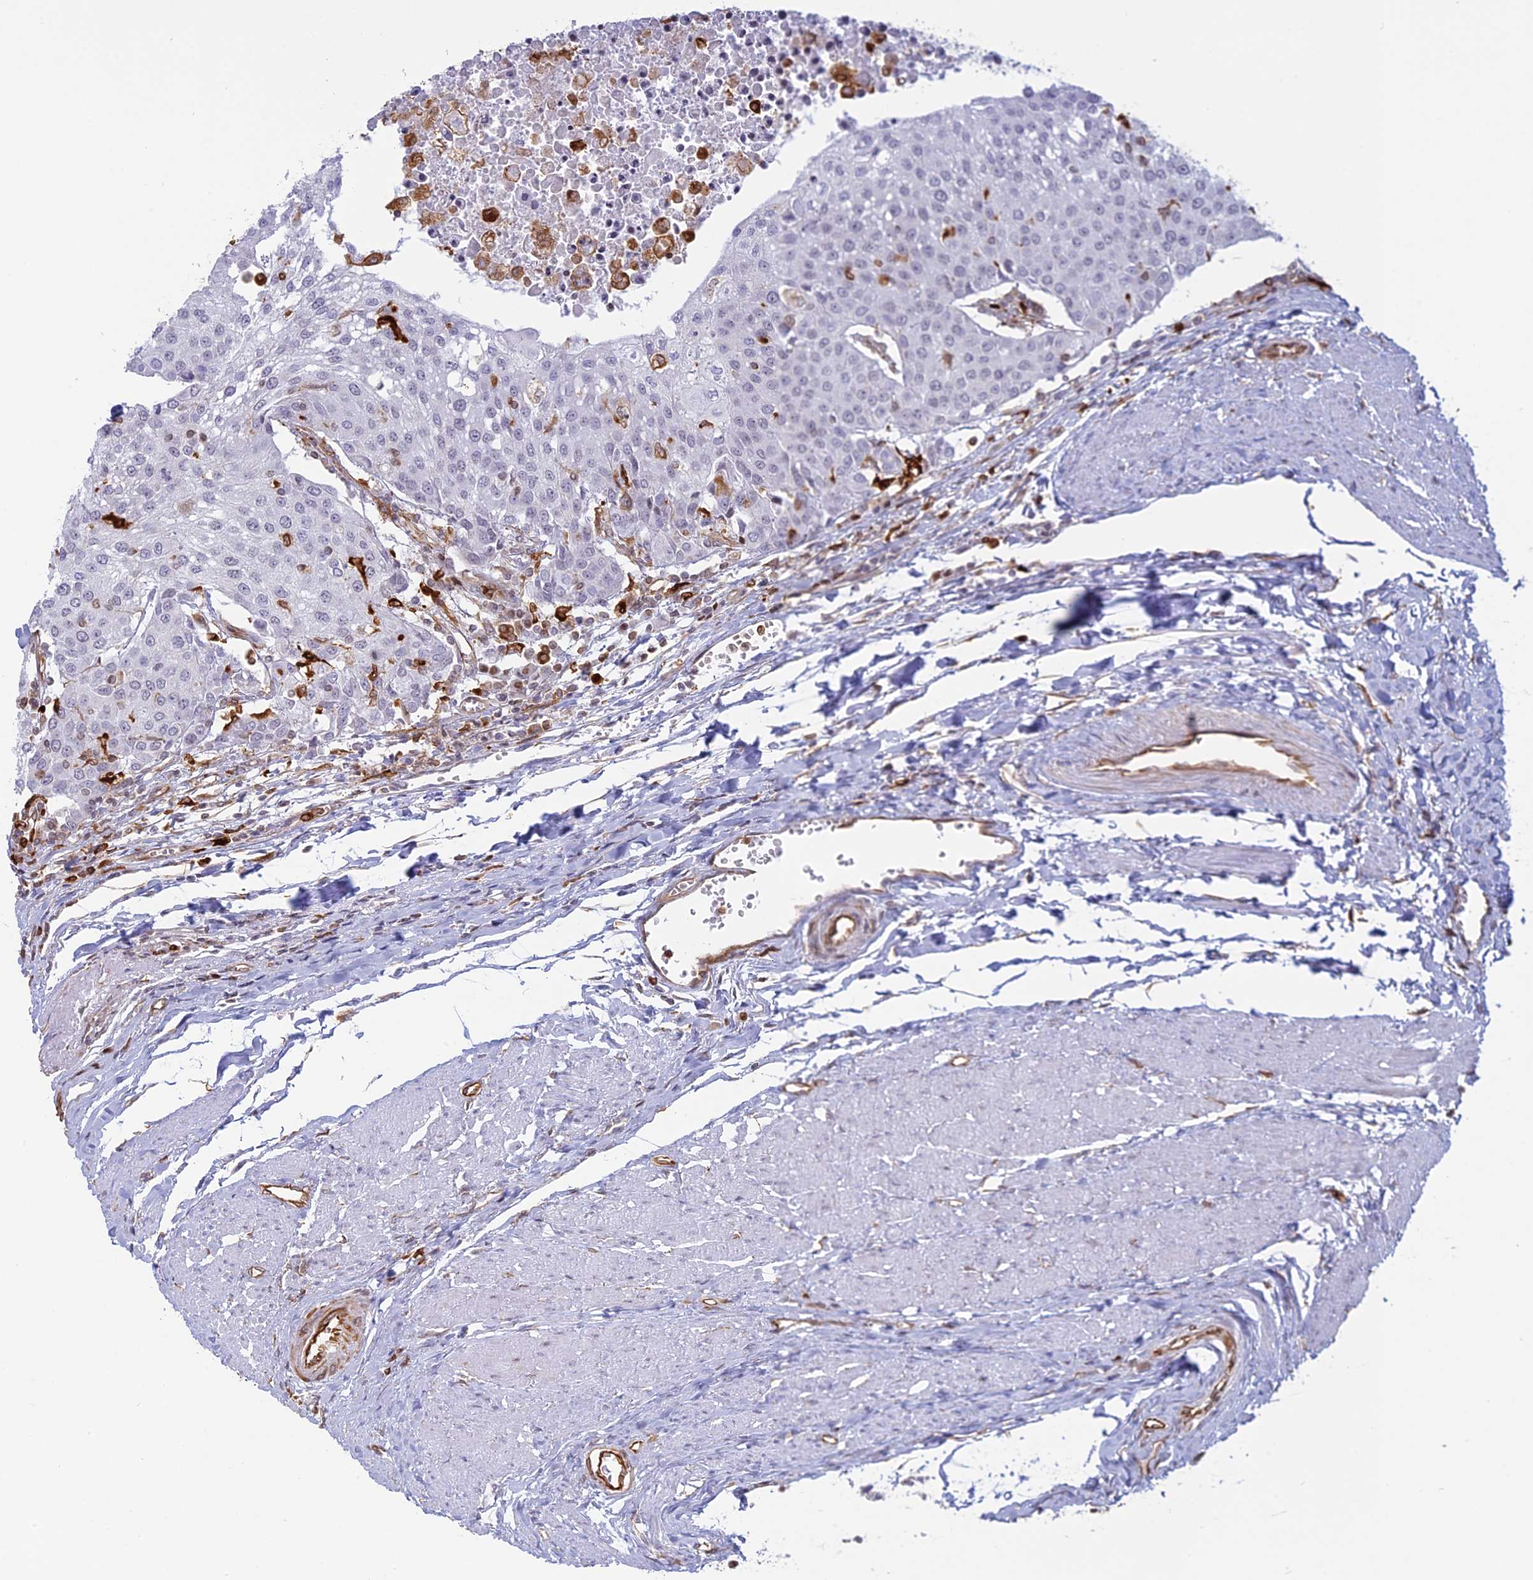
{"staining": {"intensity": "negative", "quantity": "none", "location": "none"}, "tissue": "urothelial cancer", "cell_type": "Tumor cells", "image_type": "cancer", "snomed": [{"axis": "morphology", "description": "Urothelial carcinoma, High grade"}, {"axis": "topography", "description": "Urinary bladder"}], "caption": "Immunohistochemistry (IHC) image of neoplastic tissue: human urothelial cancer stained with DAB demonstrates no significant protein staining in tumor cells. The staining was performed using DAB (3,3'-diaminobenzidine) to visualize the protein expression in brown, while the nuclei were stained in blue with hematoxylin (Magnification: 20x).", "gene": "APOBR", "patient": {"sex": "female", "age": 85}}